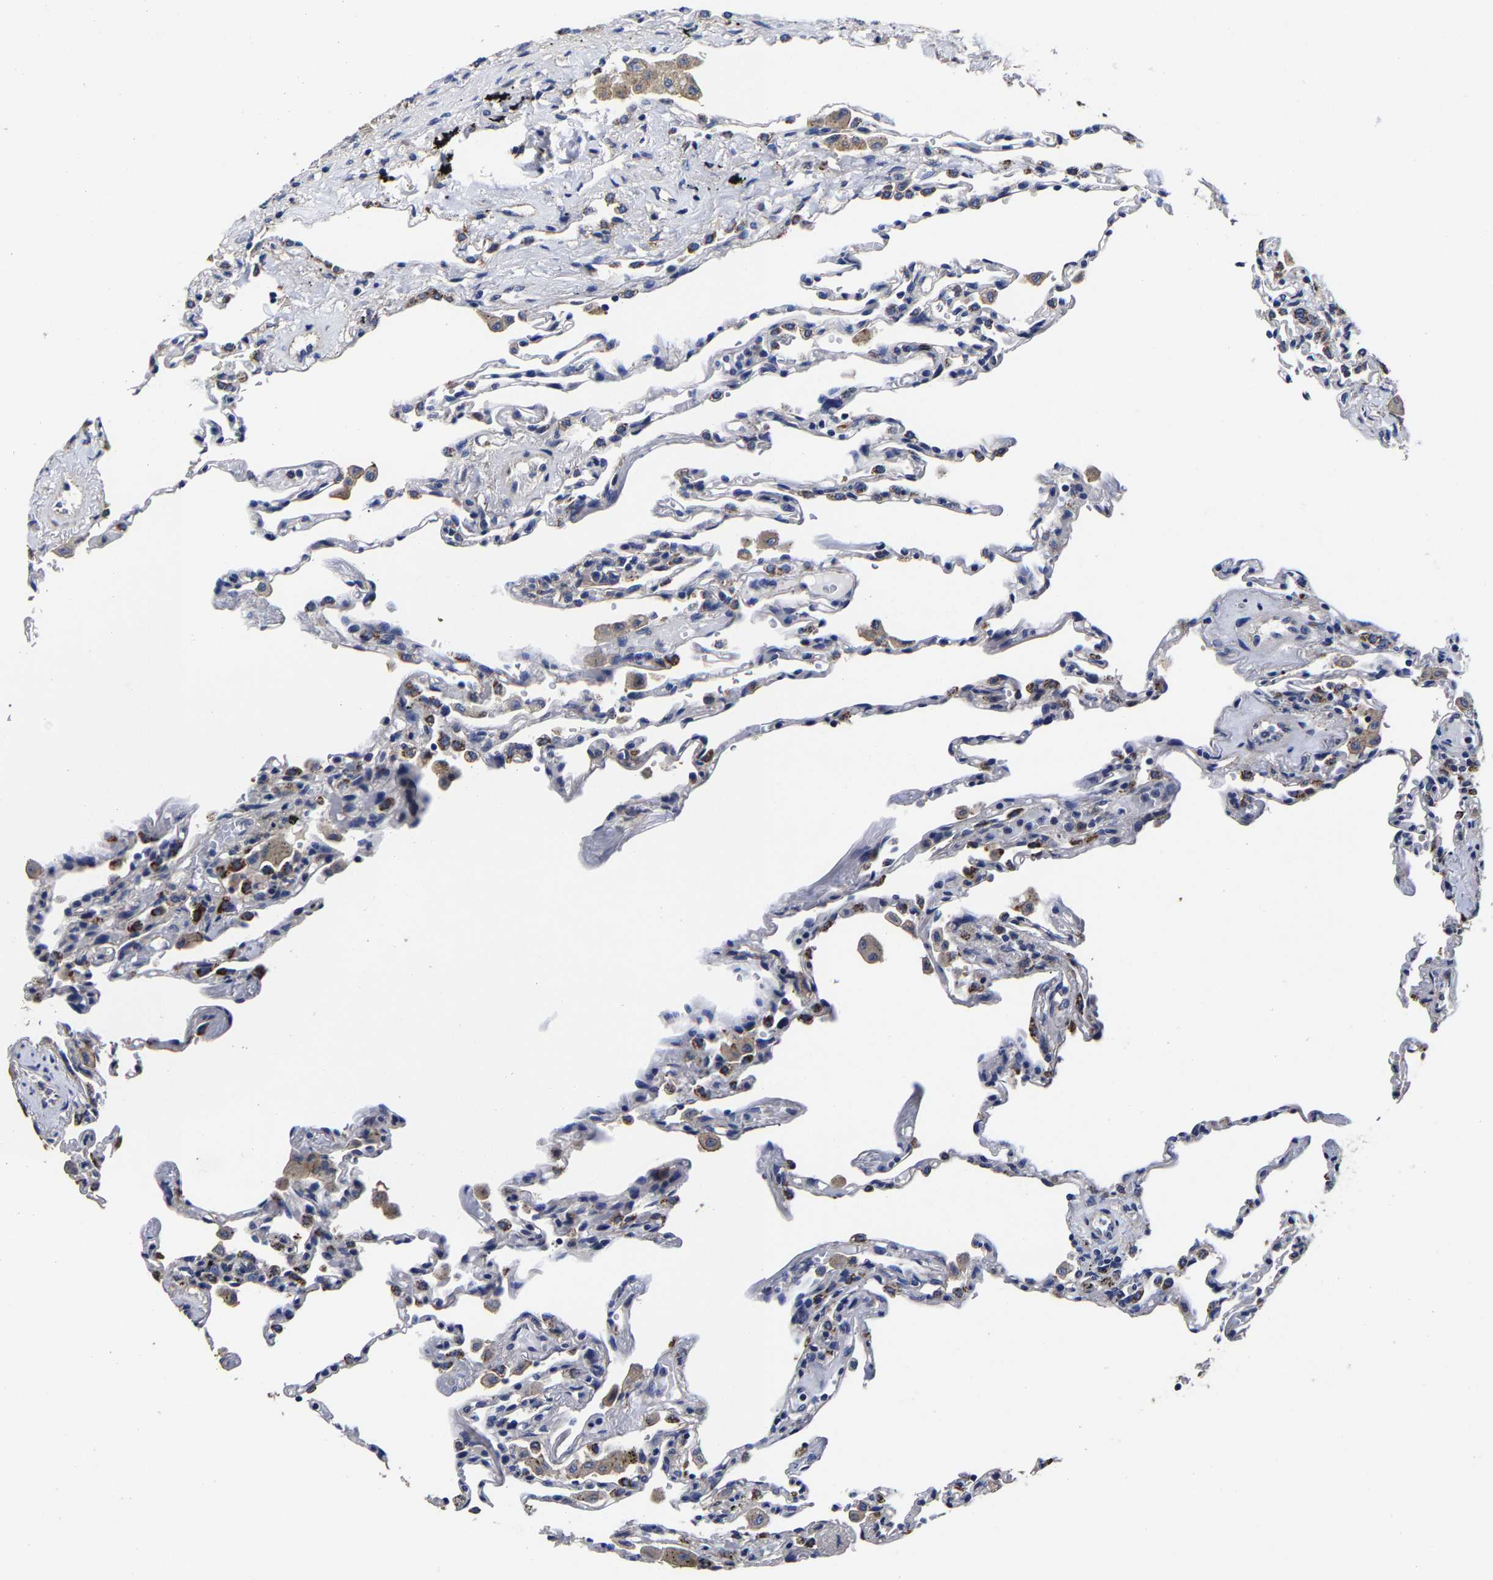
{"staining": {"intensity": "negative", "quantity": "none", "location": "none"}, "tissue": "lung", "cell_type": "Alveolar cells", "image_type": "normal", "snomed": [{"axis": "morphology", "description": "Normal tissue, NOS"}, {"axis": "topography", "description": "Lung"}], "caption": "DAB immunohistochemical staining of benign human lung demonstrates no significant positivity in alveolar cells. (Stains: DAB immunohistochemistry (IHC) with hematoxylin counter stain, Microscopy: brightfield microscopy at high magnification).", "gene": "AASS", "patient": {"sex": "male", "age": 59}}